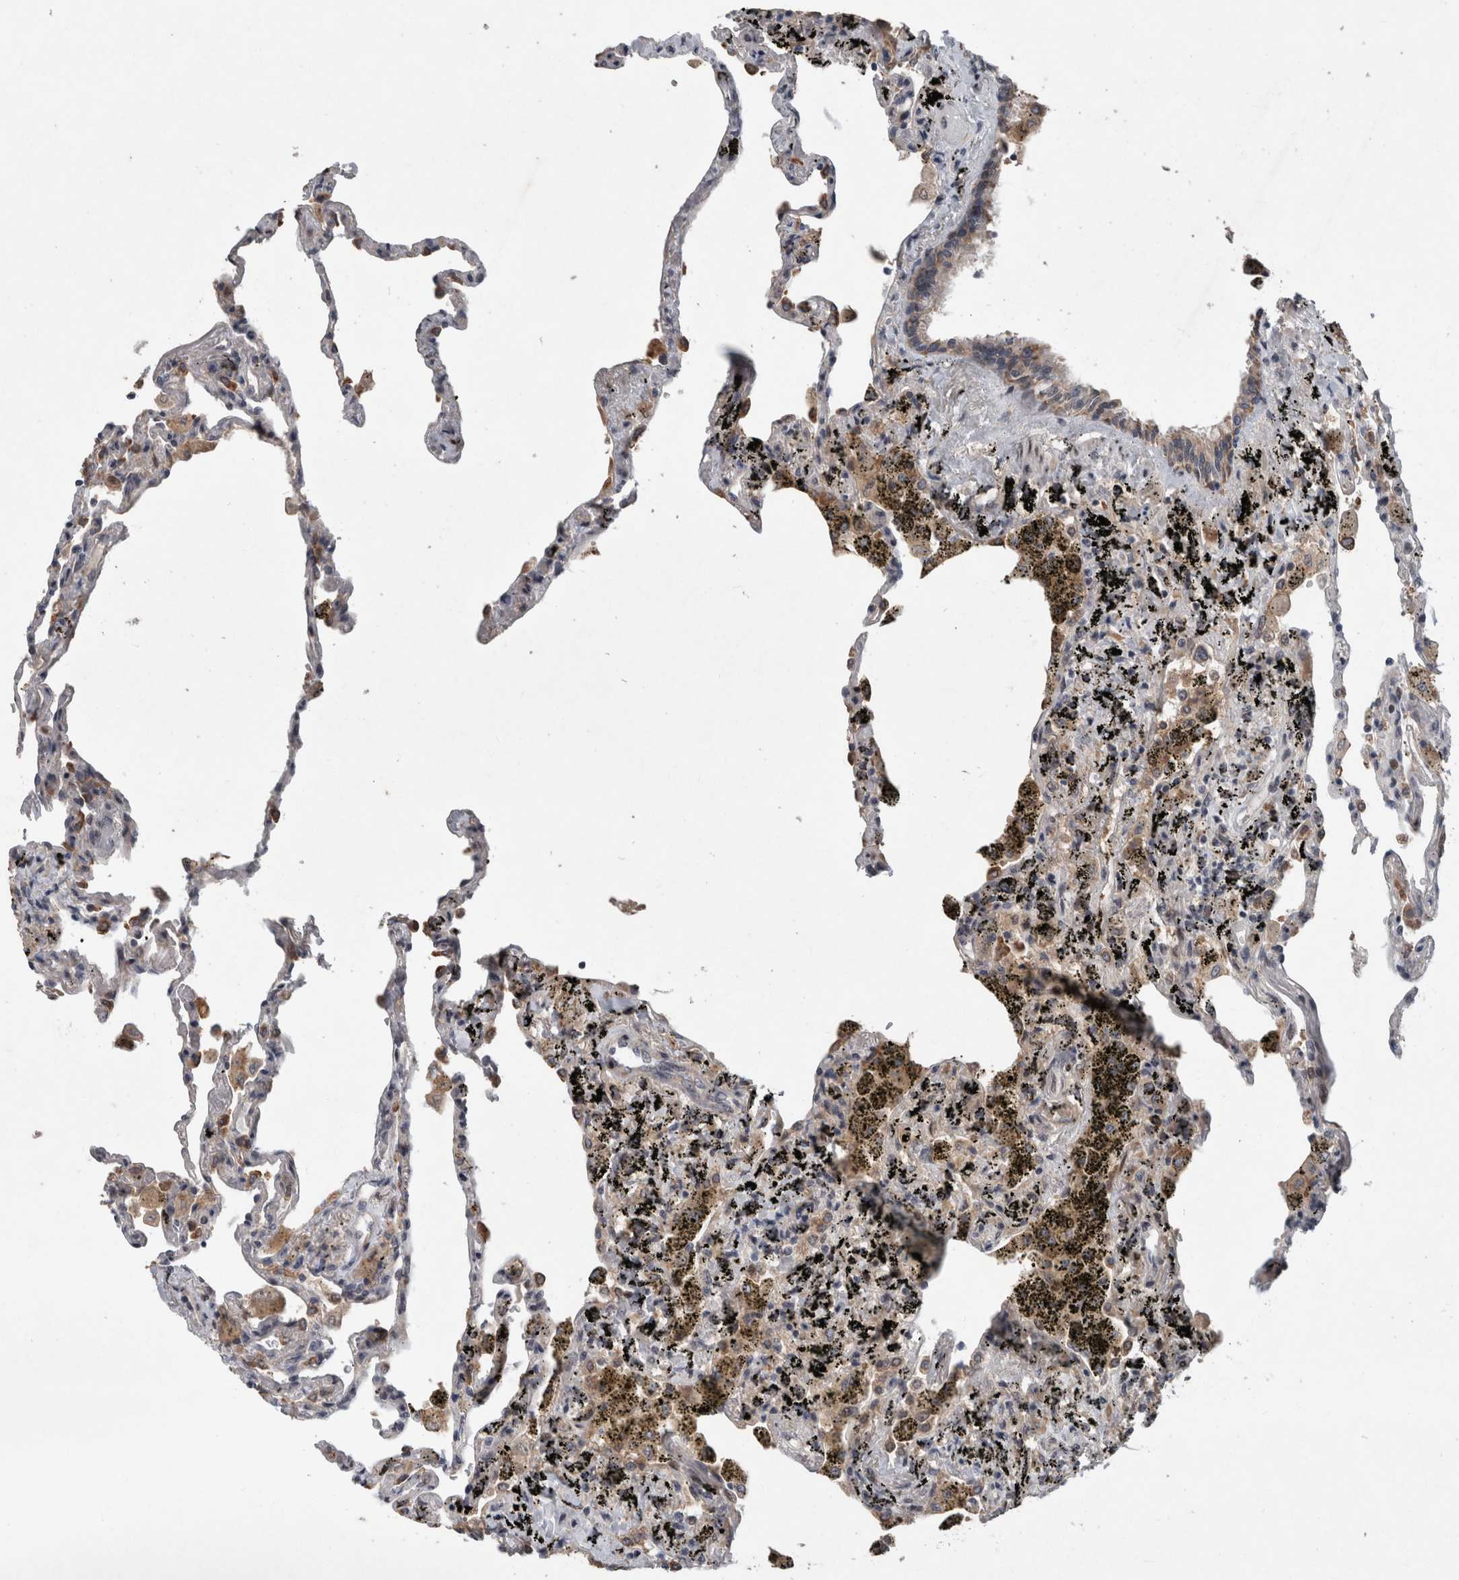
{"staining": {"intensity": "moderate", "quantity": "25%-75%", "location": "cytoplasmic/membranous"}, "tissue": "lung", "cell_type": "Alveolar cells", "image_type": "normal", "snomed": [{"axis": "morphology", "description": "Normal tissue, NOS"}, {"axis": "topography", "description": "Lung"}], "caption": "Immunohistochemistry image of unremarkable human lung stained for a protein (brown), which demonstrates medium levels of moderate cytoplasmic/membranous staining in about 25%-75% of alveolar cells.", "gene": "GIMAP6", "patient": {"sex": "male", "age": 59}}